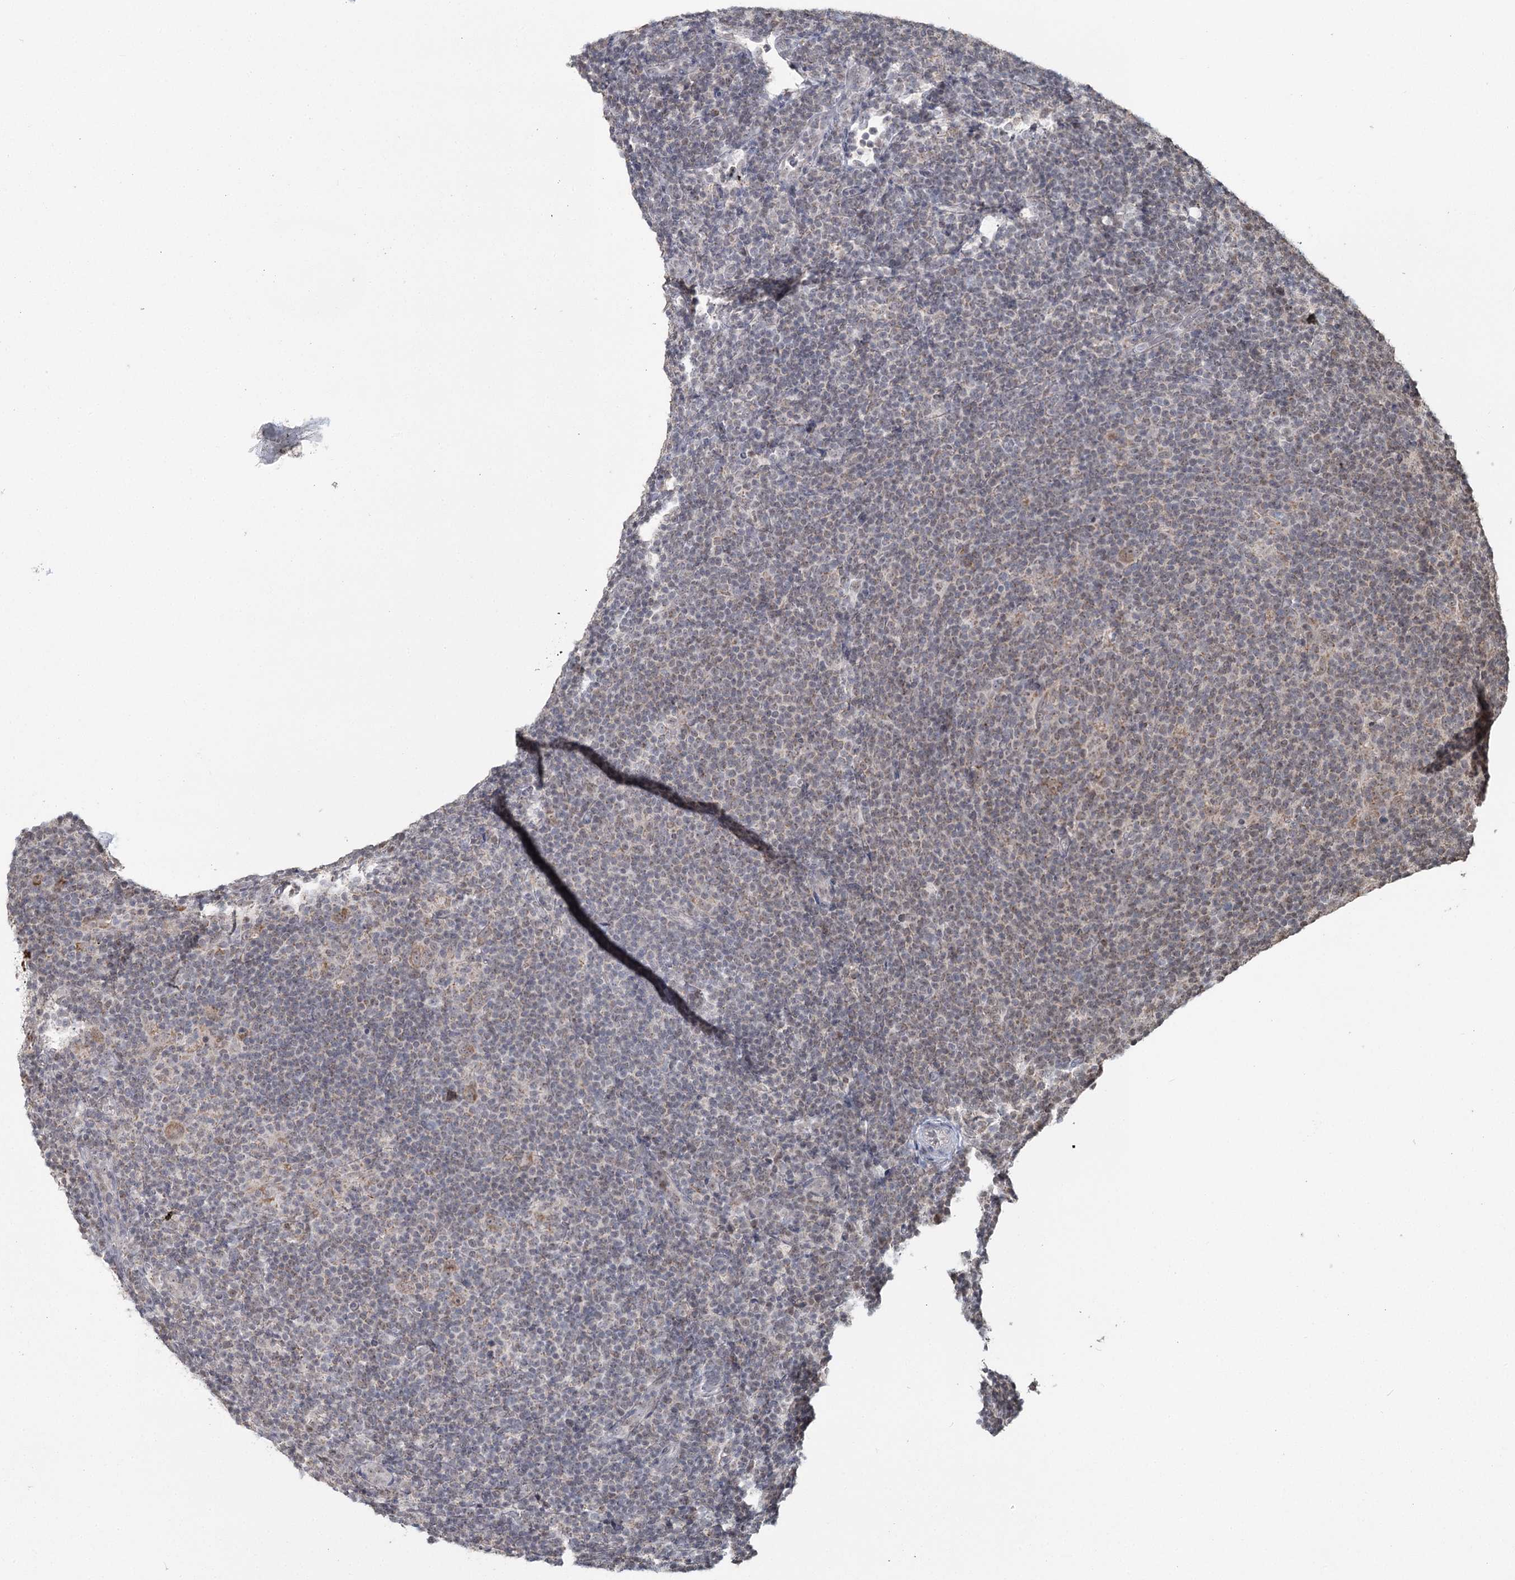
{"staining": {"intensity": "weak", "quantity": "25%-75%", "location": "cytoplasmic/membranous,nuclear"}, "tissue": "lymphoma", "cell_type": "Tumor cells", "image_type": "cancer", "snomed": [{"axis": "morphology", "description": "Hodgkin's disease, NOS"}, {"axis": "topography", "description": "Lymph node"}], "caption": "DAB (3,3'-diaminobenzidine) immunohistochemical staining of lymphoma exhibits weak cytoplasmic/membranous and nuclear protein positivity in about 25%-75% of tumor cells.", "gene": "PDHX", "patient": {"sex": "female", "age": 57}}